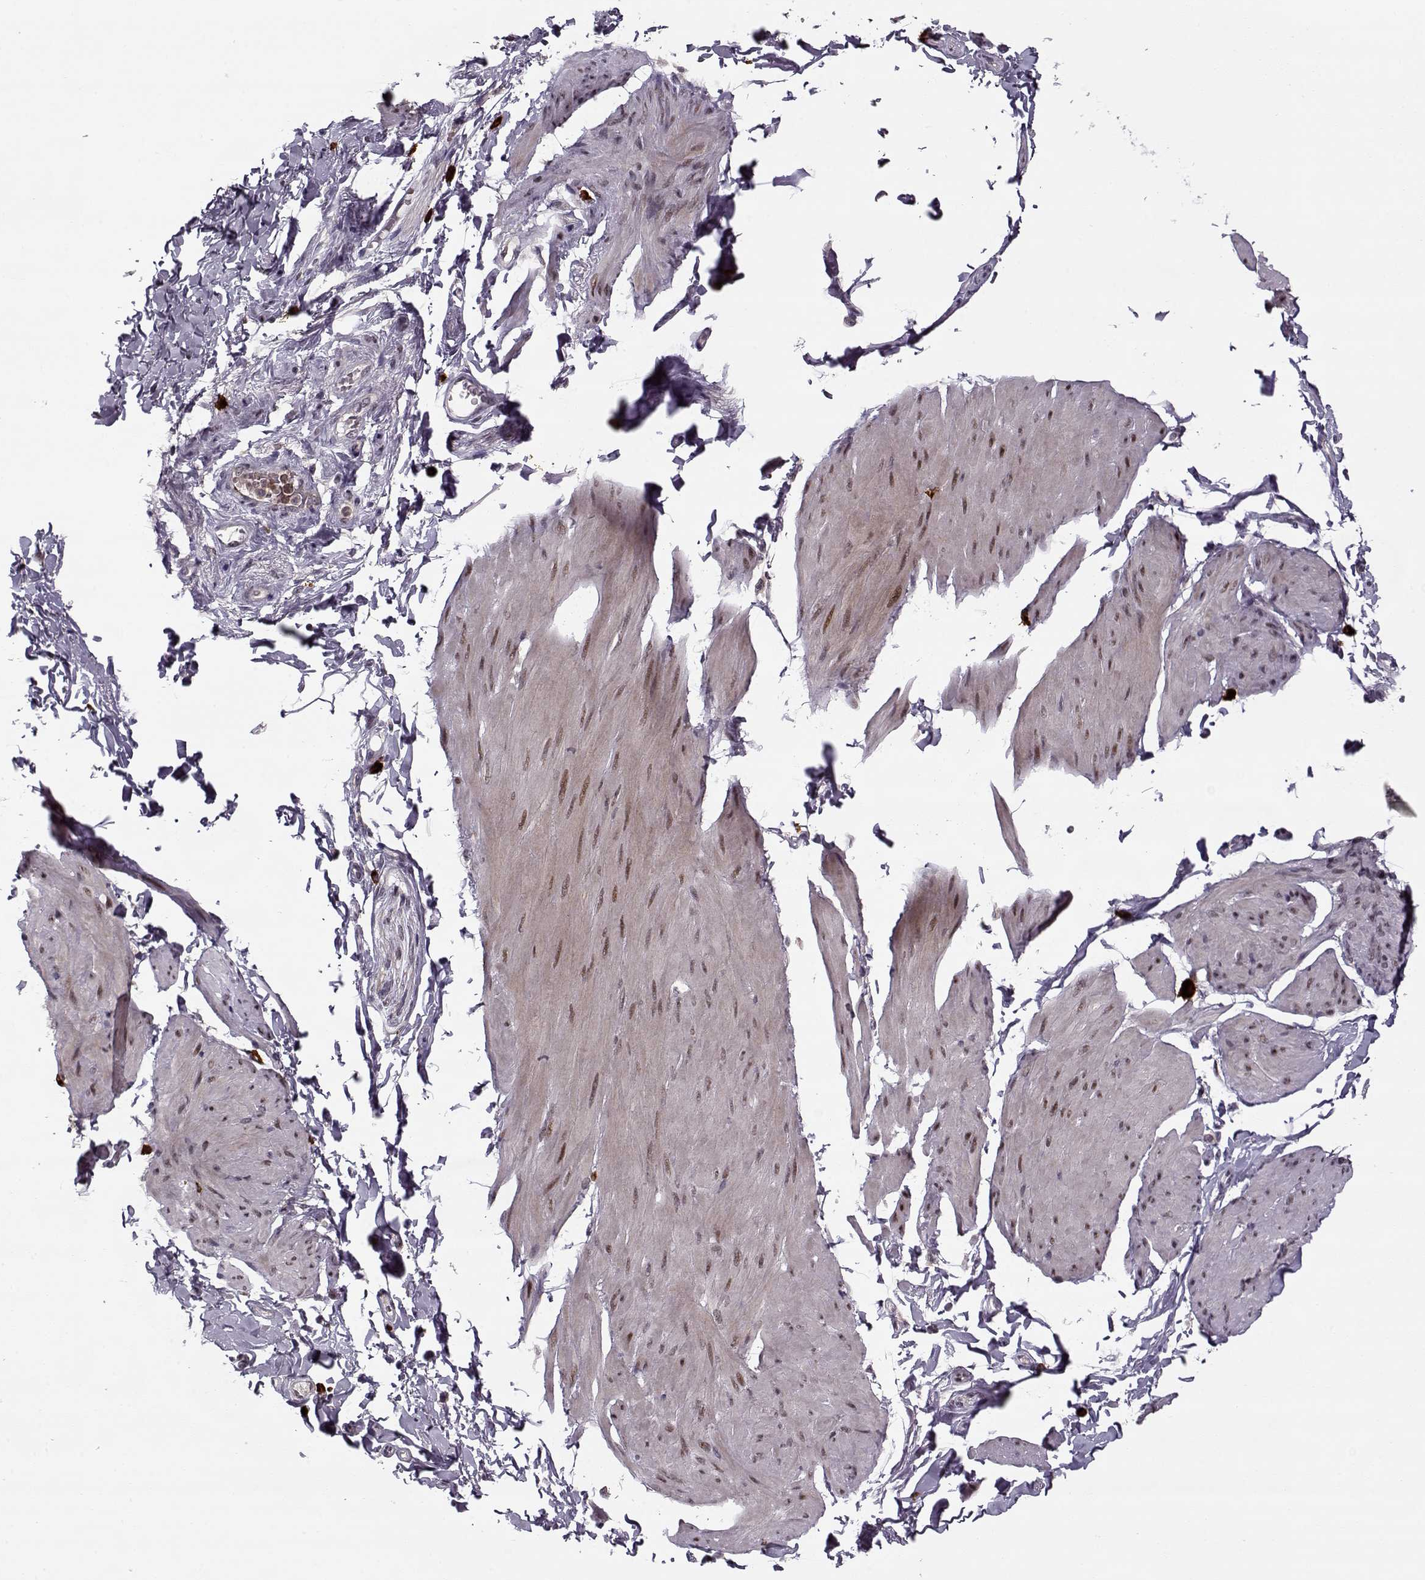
{"staining": {"intensity": "weak", "quantity": "<25%", "location": "nuclear"}, "tissue": "smooth muscle", "cell_type": "Smooth muscle cells", "image_type": "normal", "snomed": [{"axis": "morphology", "description": "Normal tissue, NOS"}, {"axis": "topography", "description": "Adipose tissue"}, {"axis": "topography", "description": "Smooth muscle"}, {"axis": "topography", "description": "Peripheral nerve tissue"}], "caption": "Smooth muscle cells show no significant positivity in unremarkable smooth muscle.", "gene": "DENND4B", "patient": {"sex": "male", "age": 83}}